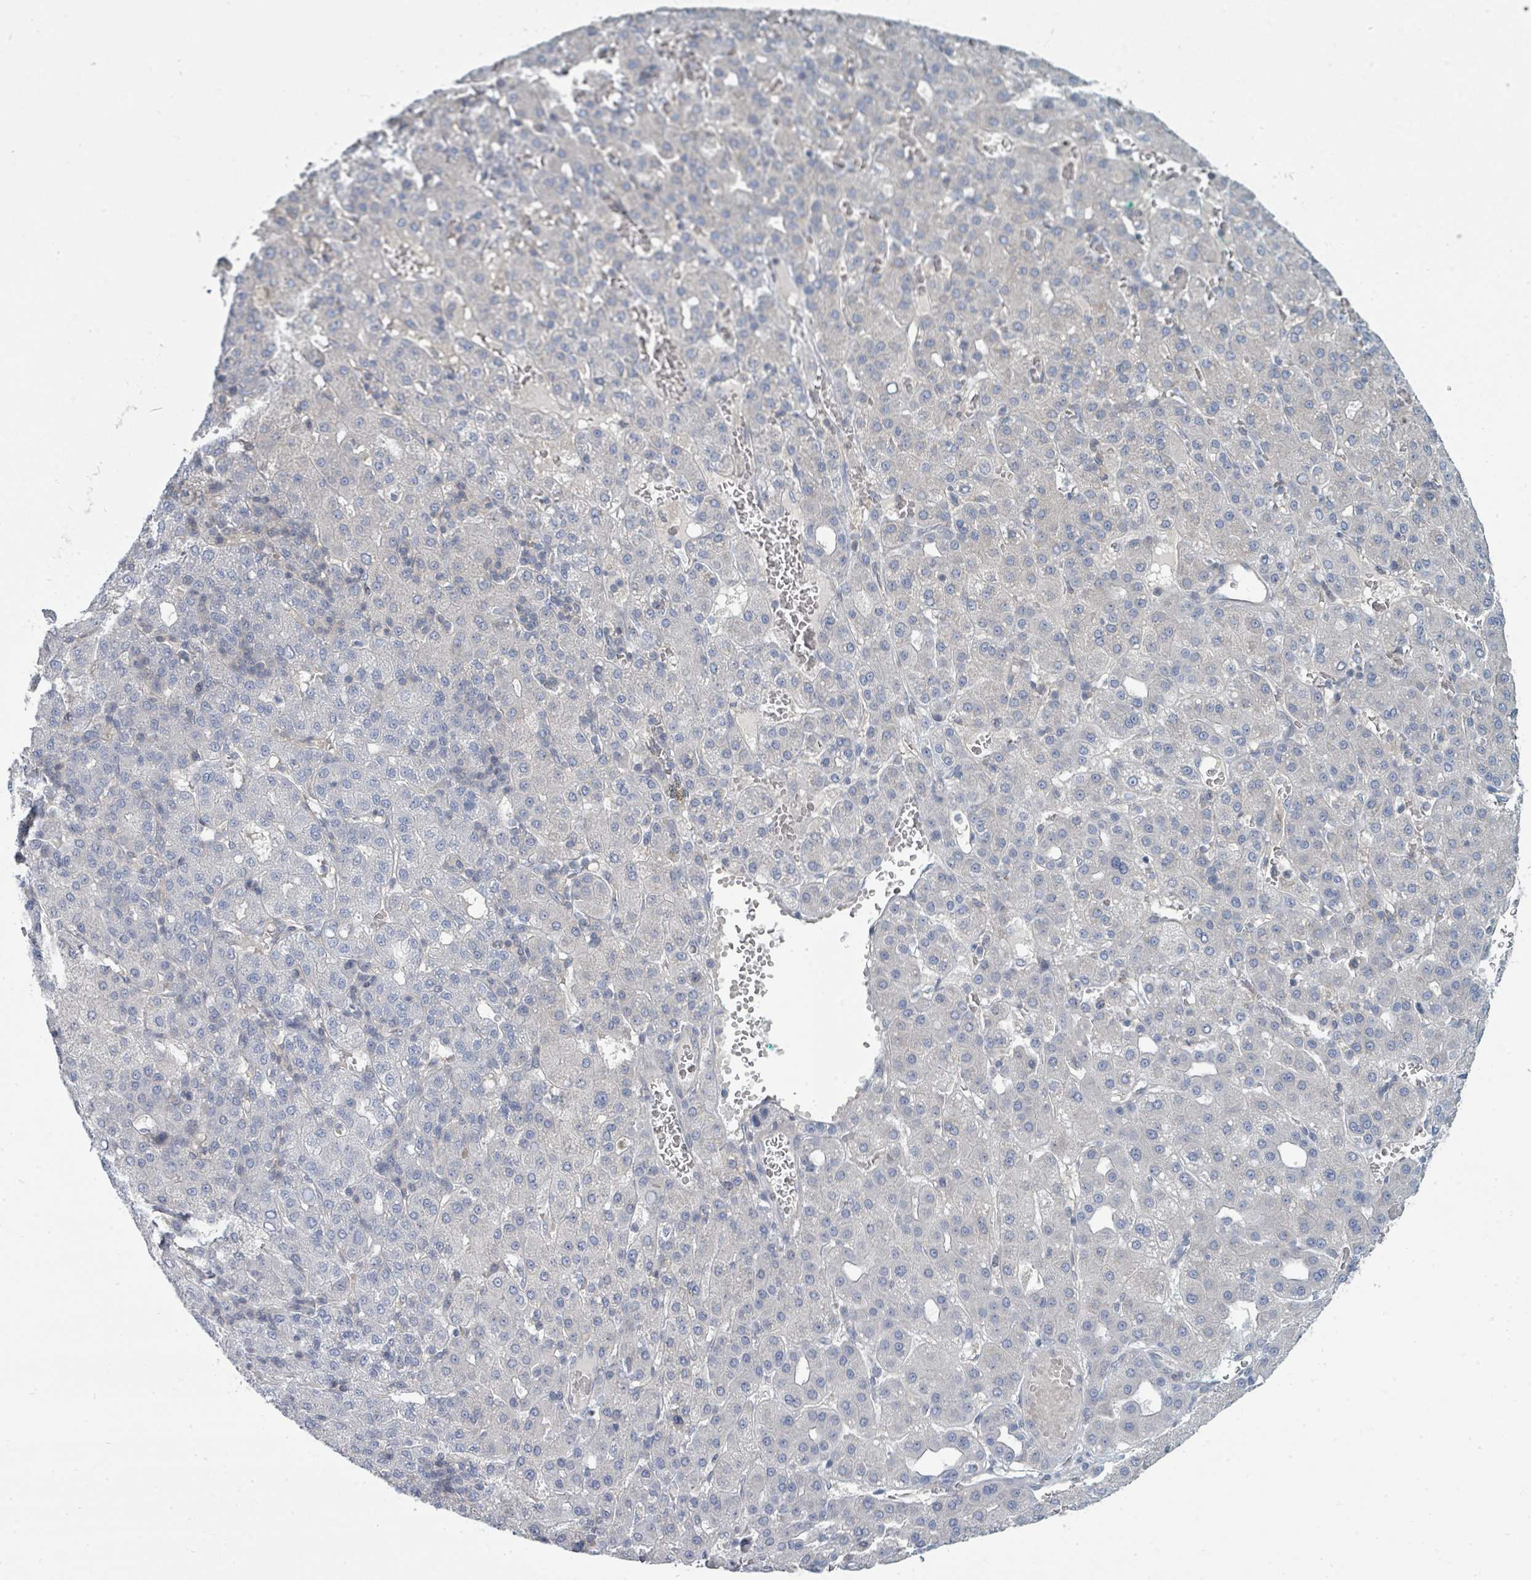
{"staining": {"intensity": "negative", "quantity": "none", "location": "none"}, "tissue": "liver cancer", "cell_type": "Tumor cells", "image_type": "cancer", "snomed": [{"axis": "morphology", "description": "Carcinoma, Hepatocellular, NOS"}, {"axis": "topography", "description": "Liver"}], "caption": "Tumor cells show no significant positivity in hepatocellular carcinoma (liver).", "gene": "SLC25A45", "patient": {"sex": "male", "age": 65}}